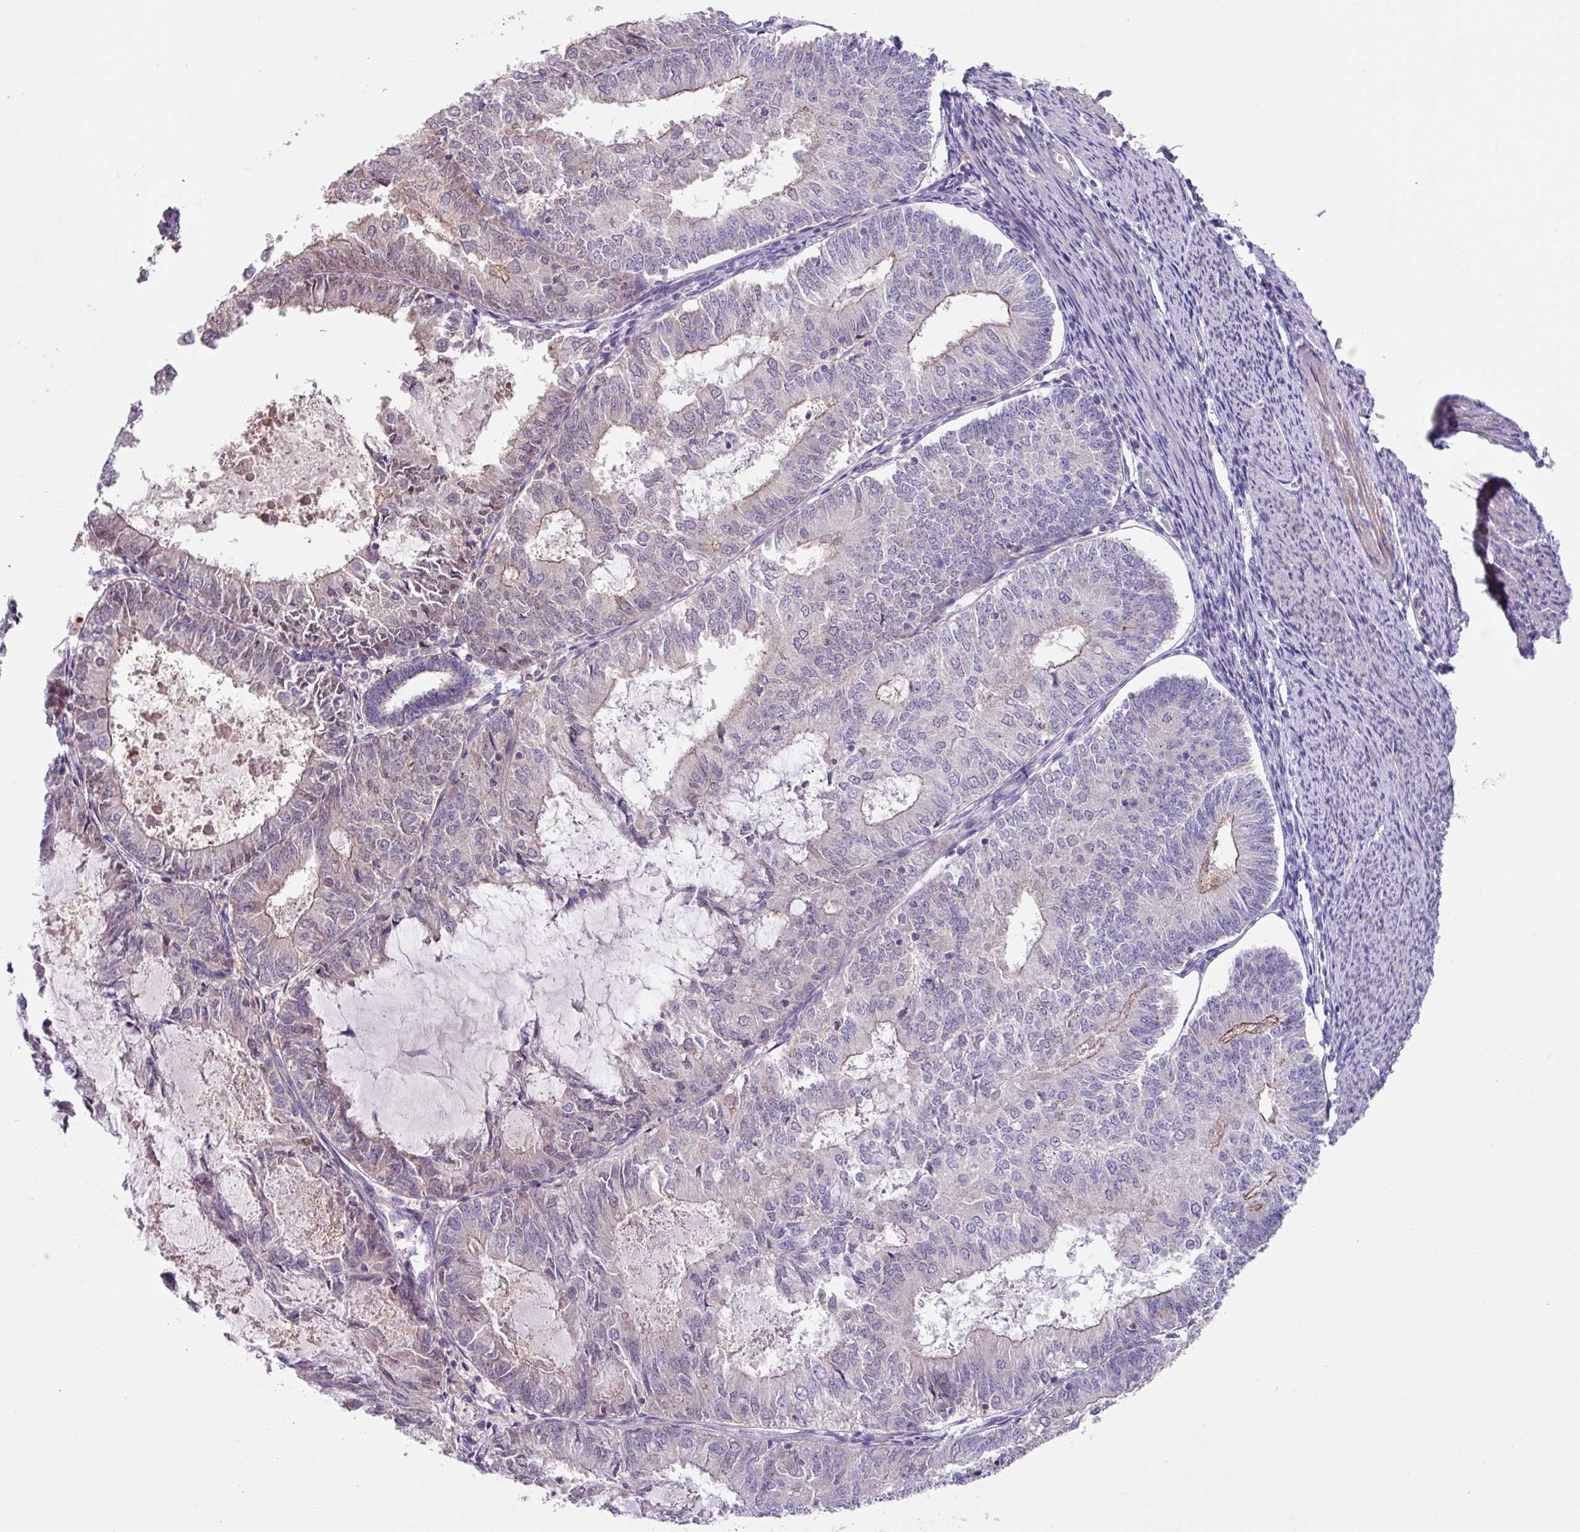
{"staining": {"intensity": "weak", "quantity": "<25%", "location": "cytoplasmic/membranous"}, "tissue": "endometrial cancer", "cell_type": "Tumor cells", "image_type": "cancer", "snomed": [{"axis": "morphology", "description": "Adenocarcinoma, NOS"}, {"axis": "topography", "description": "Endometrium"}], "caption": "This micrograph is of endometrial adenocarcinoma stained with immunohistochemistry (IHC) to label a protein in brown with the nuclei are counter-stained blue. There is no positivity in tumor cells. (Immunohistochemistry (ihc), brightfield microscopy, high magnification).", "gene": "IQCJ", "patient": {"sex": "female", "age": 57}}